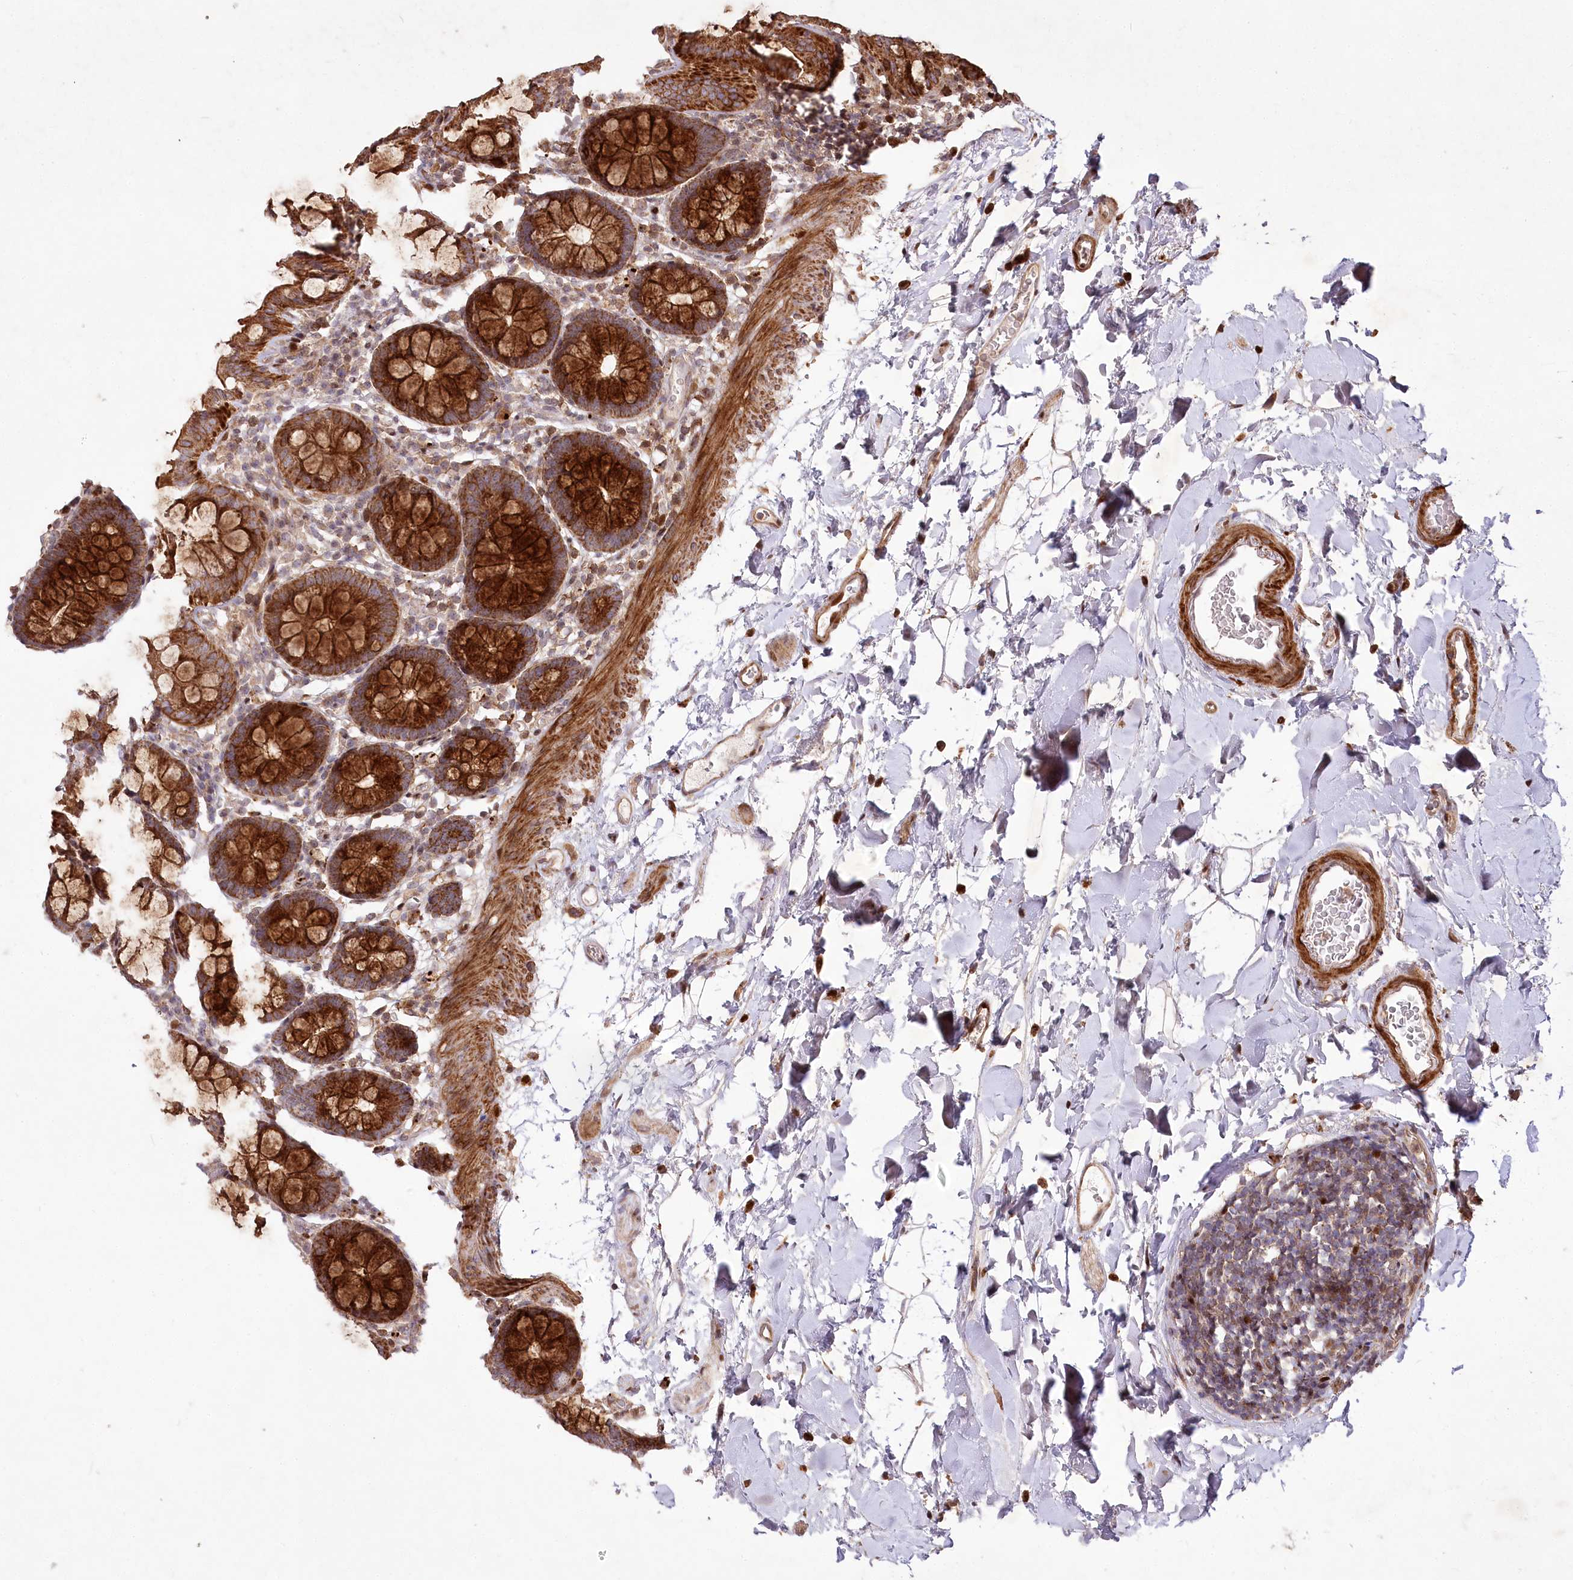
{"staining": {"intensity": "moderate", "quantity": ">75%", "location": "cytoplasmic/membranous"}, "tissue": "colon", "cell_type": "Endothelial cells", "image_type": "normal", "snomed": [{"axis": "morphology", "description": "Normal tissue, NOS"}, {"axis": "topography", "description": "Colon"}], "caption": "A medium amount of moderate cytoplasmic/membranous positivity is present in about >75% of endothelial cells in benign colon. (IHC, brightfield microscopy, high magnification).", "gene": "PSTK", "patient": {"sex": "male", "age": 75}}